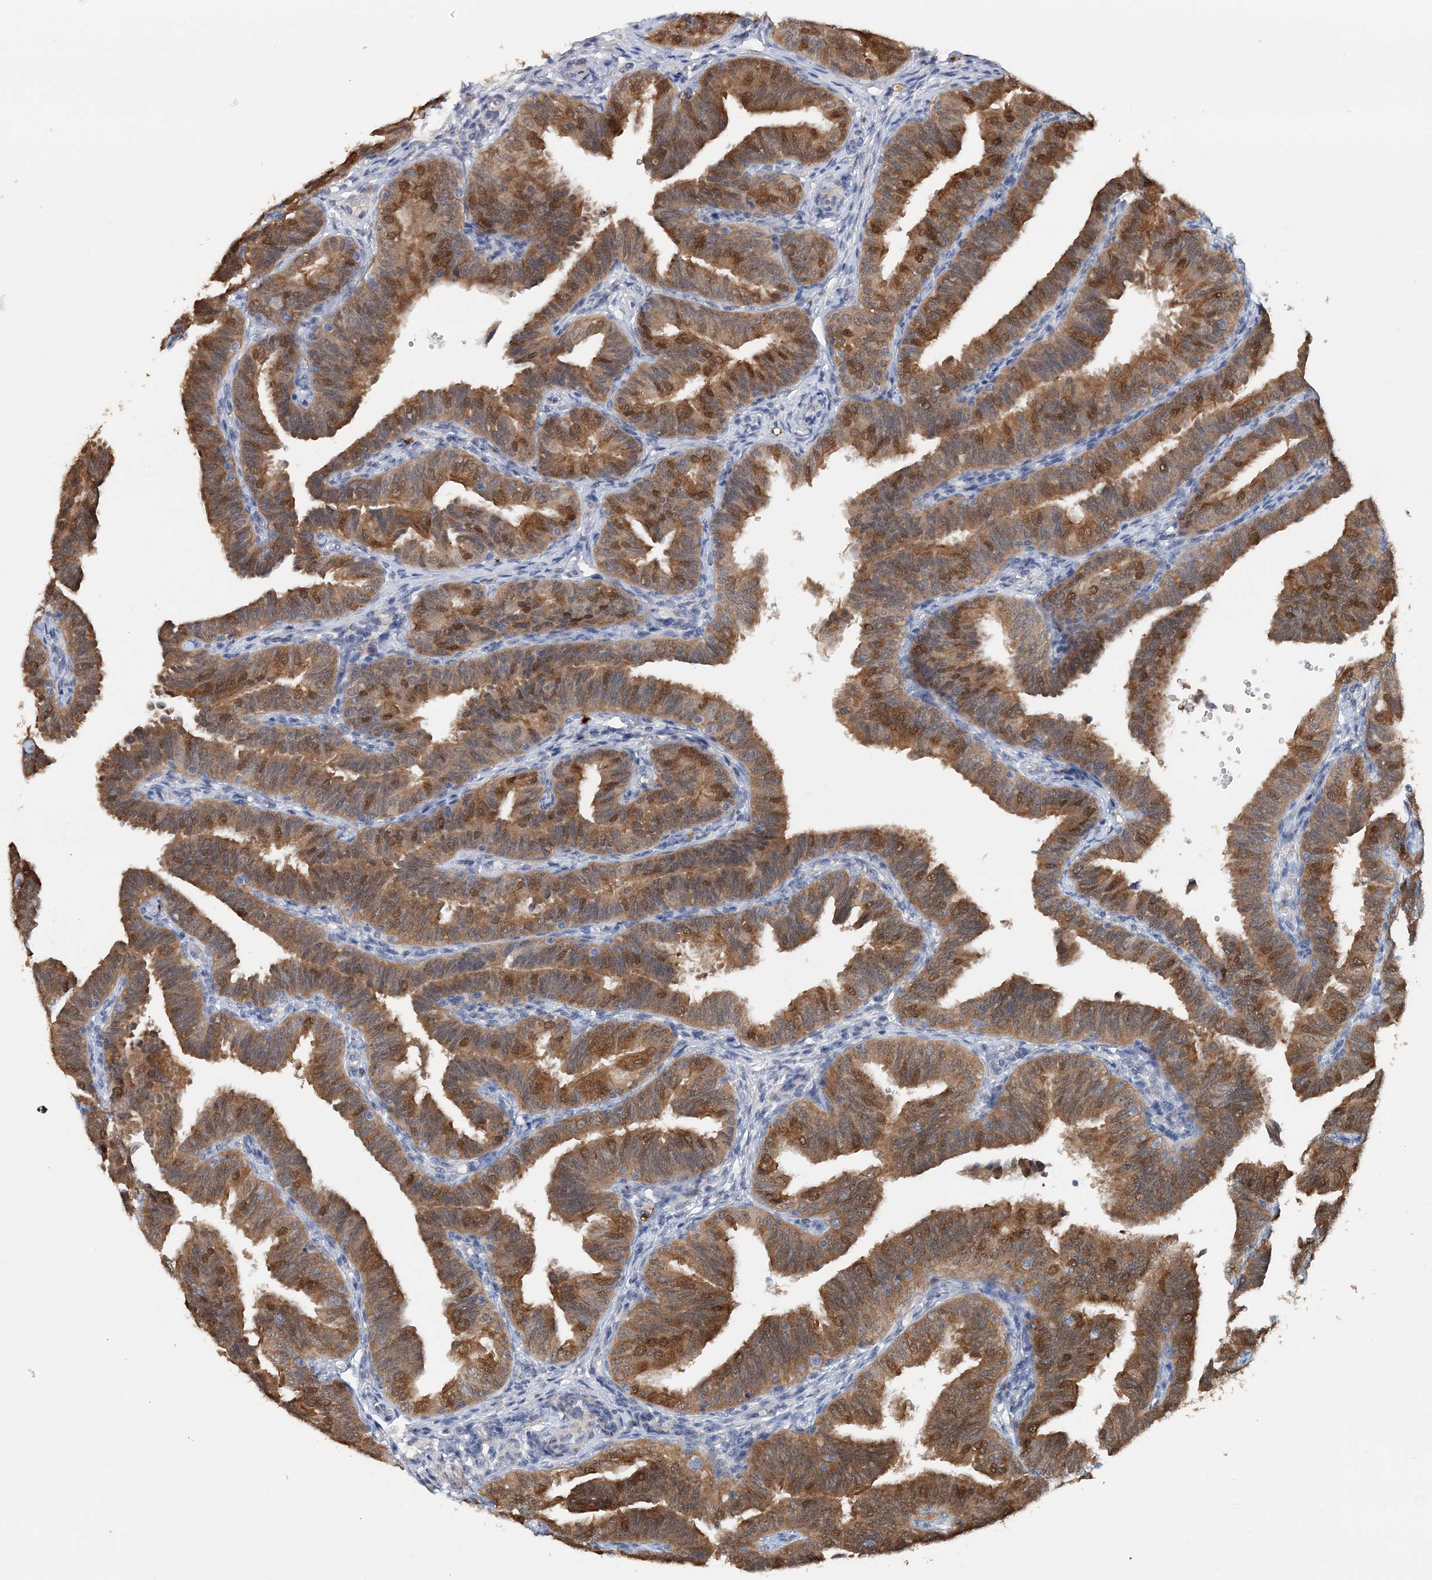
{"staining": {"intensity": "strong", "quantity": ">75%", "location": "cytoplasmic/membranous,nuclear"}, "tissue": "fallopian tube", "cell_type": "Glandular cells", "image_type": "normal", "snomed": [{"axis": "morphology", "description": "Normal tissue, NOS"}, {"axis": "topography", "description": "Fallopian tube"}], "caption": "Protein expression analysis of unremarkable human fallopian tube reveals strong cytoplasmic/membranous,nuclear positivity in approximately >75% of glandular cells.", "gene": "PFN2", "patient": {"sex": "female", "age": 35}}